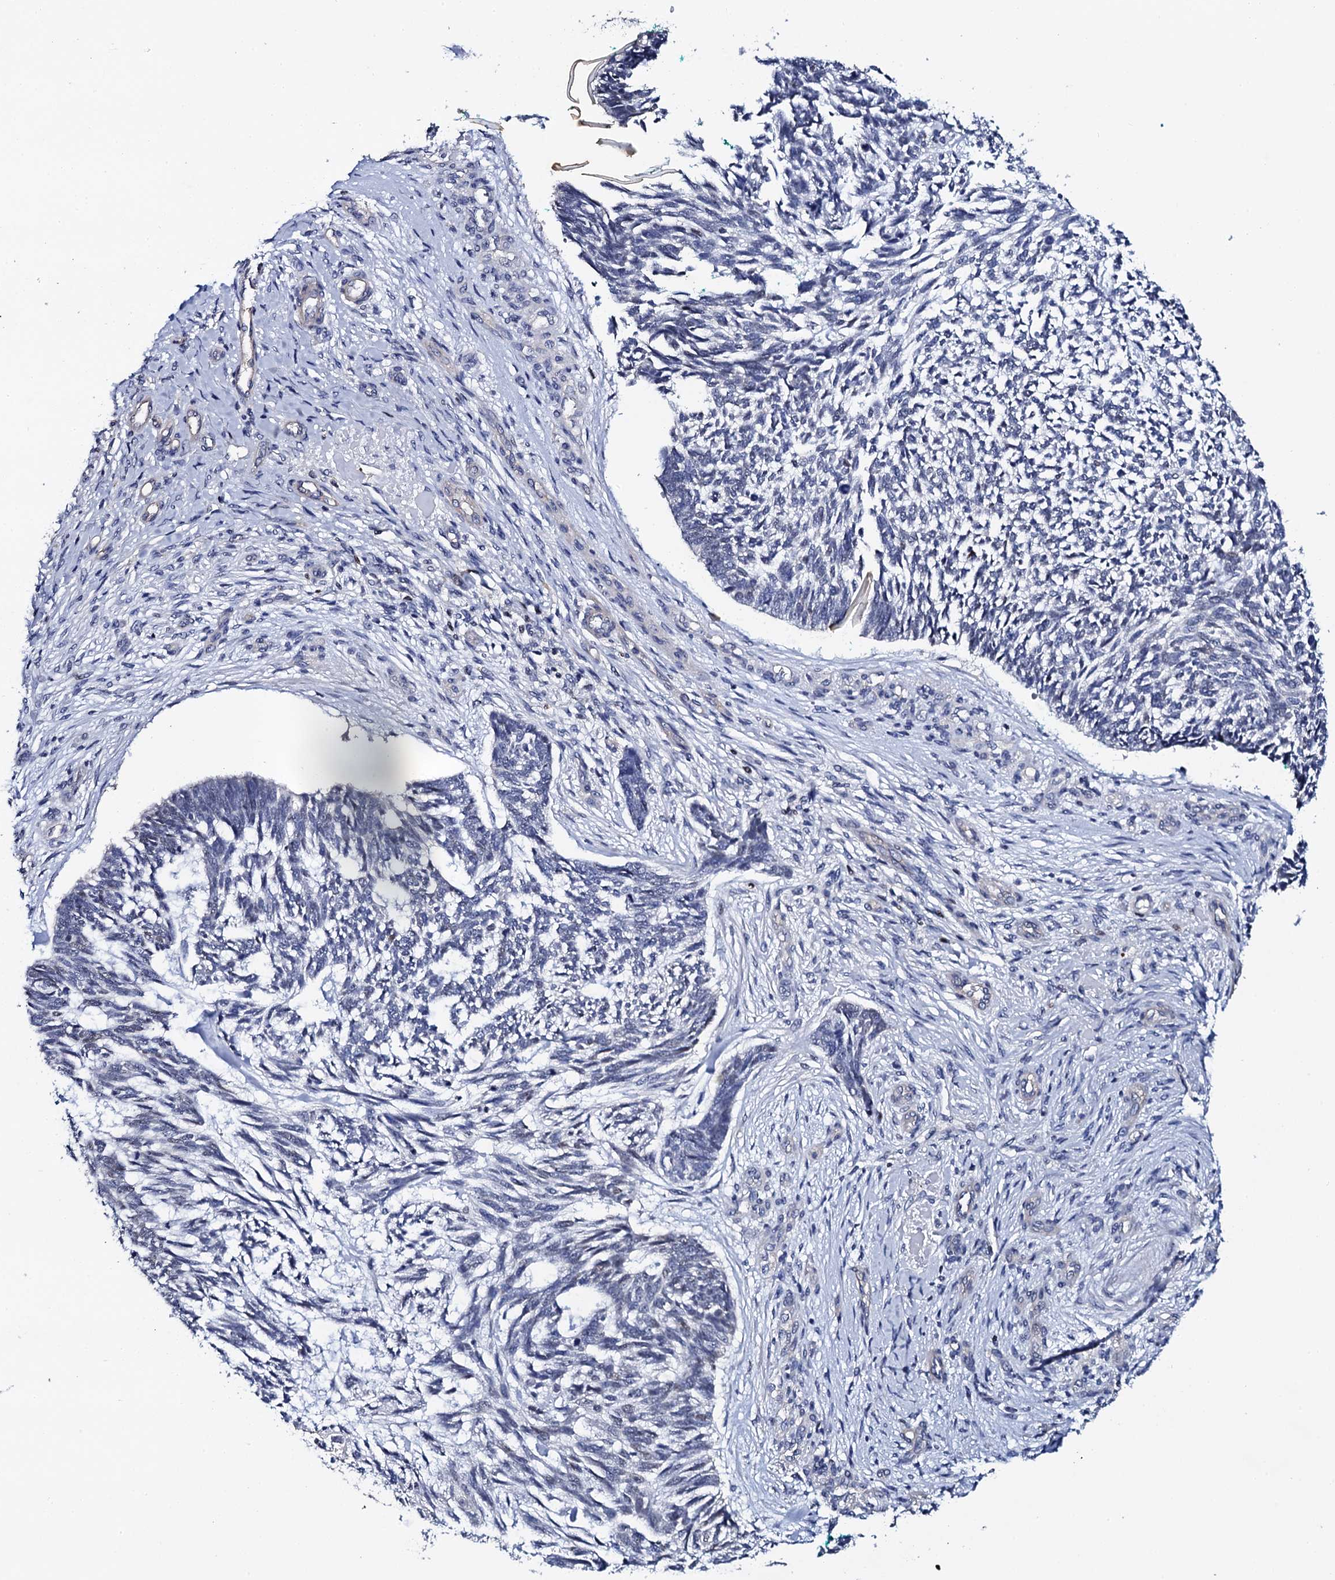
{"staining": {"intensity": "negative", "quantity": "none", "location": "none"}, "tissue": "skin cancer", "cell_type": "Tumor cells", "image_type": "cancer", "snomed": [{"axis": "morphology", "description": "Basal cell carcinoma"}, {"axis": "topography", "description": "Skin"}], "caption": "Immunohistochemical staining of human skin cancer (basal cell carcinoma) demonstrates no significant positivity in tumor cells.", "gene": "NPM2", "patient": {"sex": "male", "age": 88}}